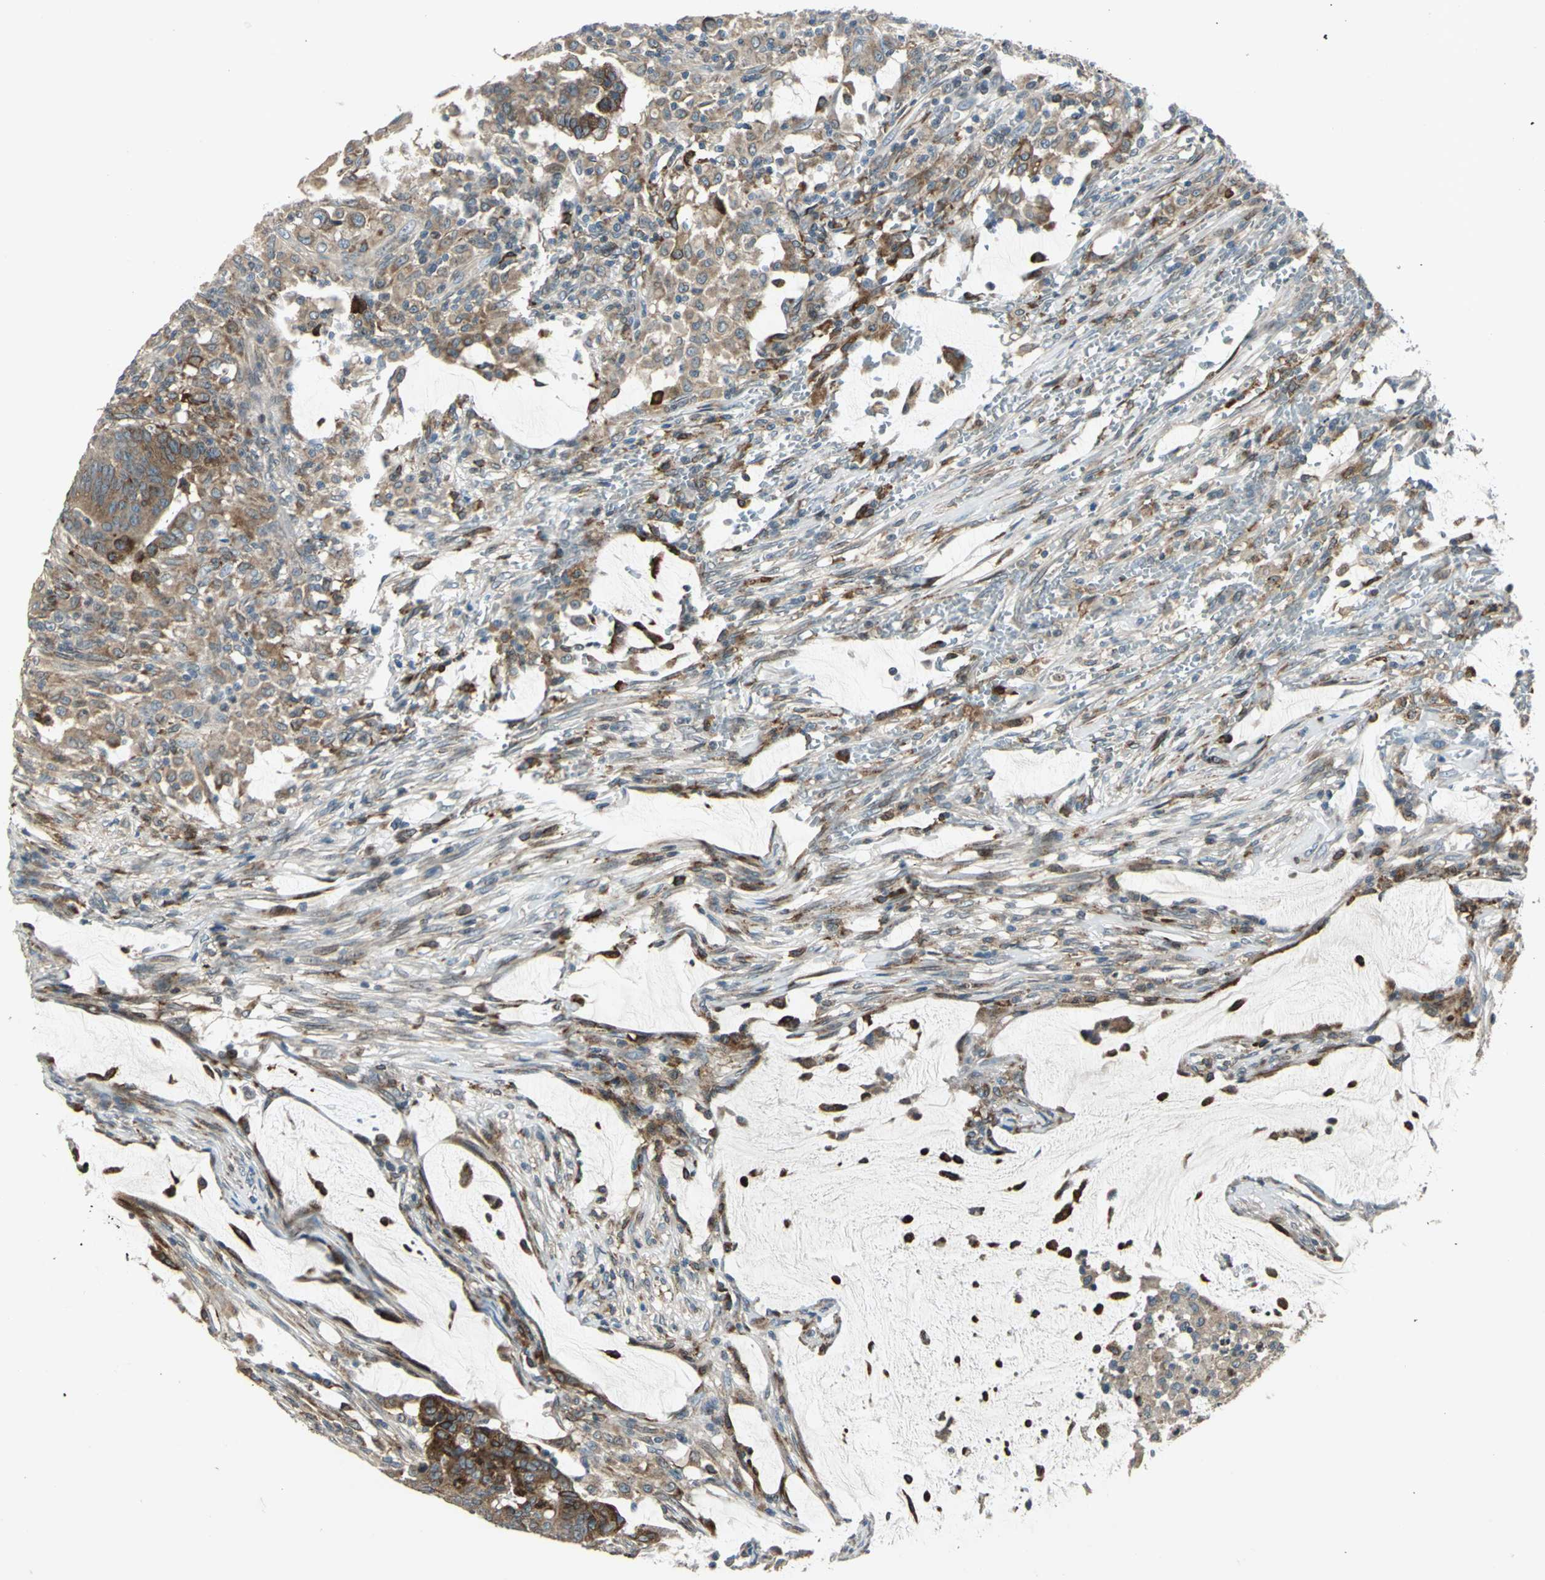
{"staining": {"intensity": "moderate", "quantity": ">75%", "location": "cytoplasmic/membranous"}, "tissue": "colorectal cancer", "cell_type": "Tumor cells", "image_type": "cancer", "snomed": [{"axis": "morphology", "description": "Adenocarcinoma, NOS"}, {"axis": "topography", "description": "Colon"}], "caption": "Colorectal cancer stained with DAB (3,3'-diaminobenzidine) immunohistochemistry reveals medium levels of moderate cytoplasmic/membranous positivity in approximately >75% of tumor cells.", "gene": "HTATIP2", "patient": {"sex": "male", "age": 45}}